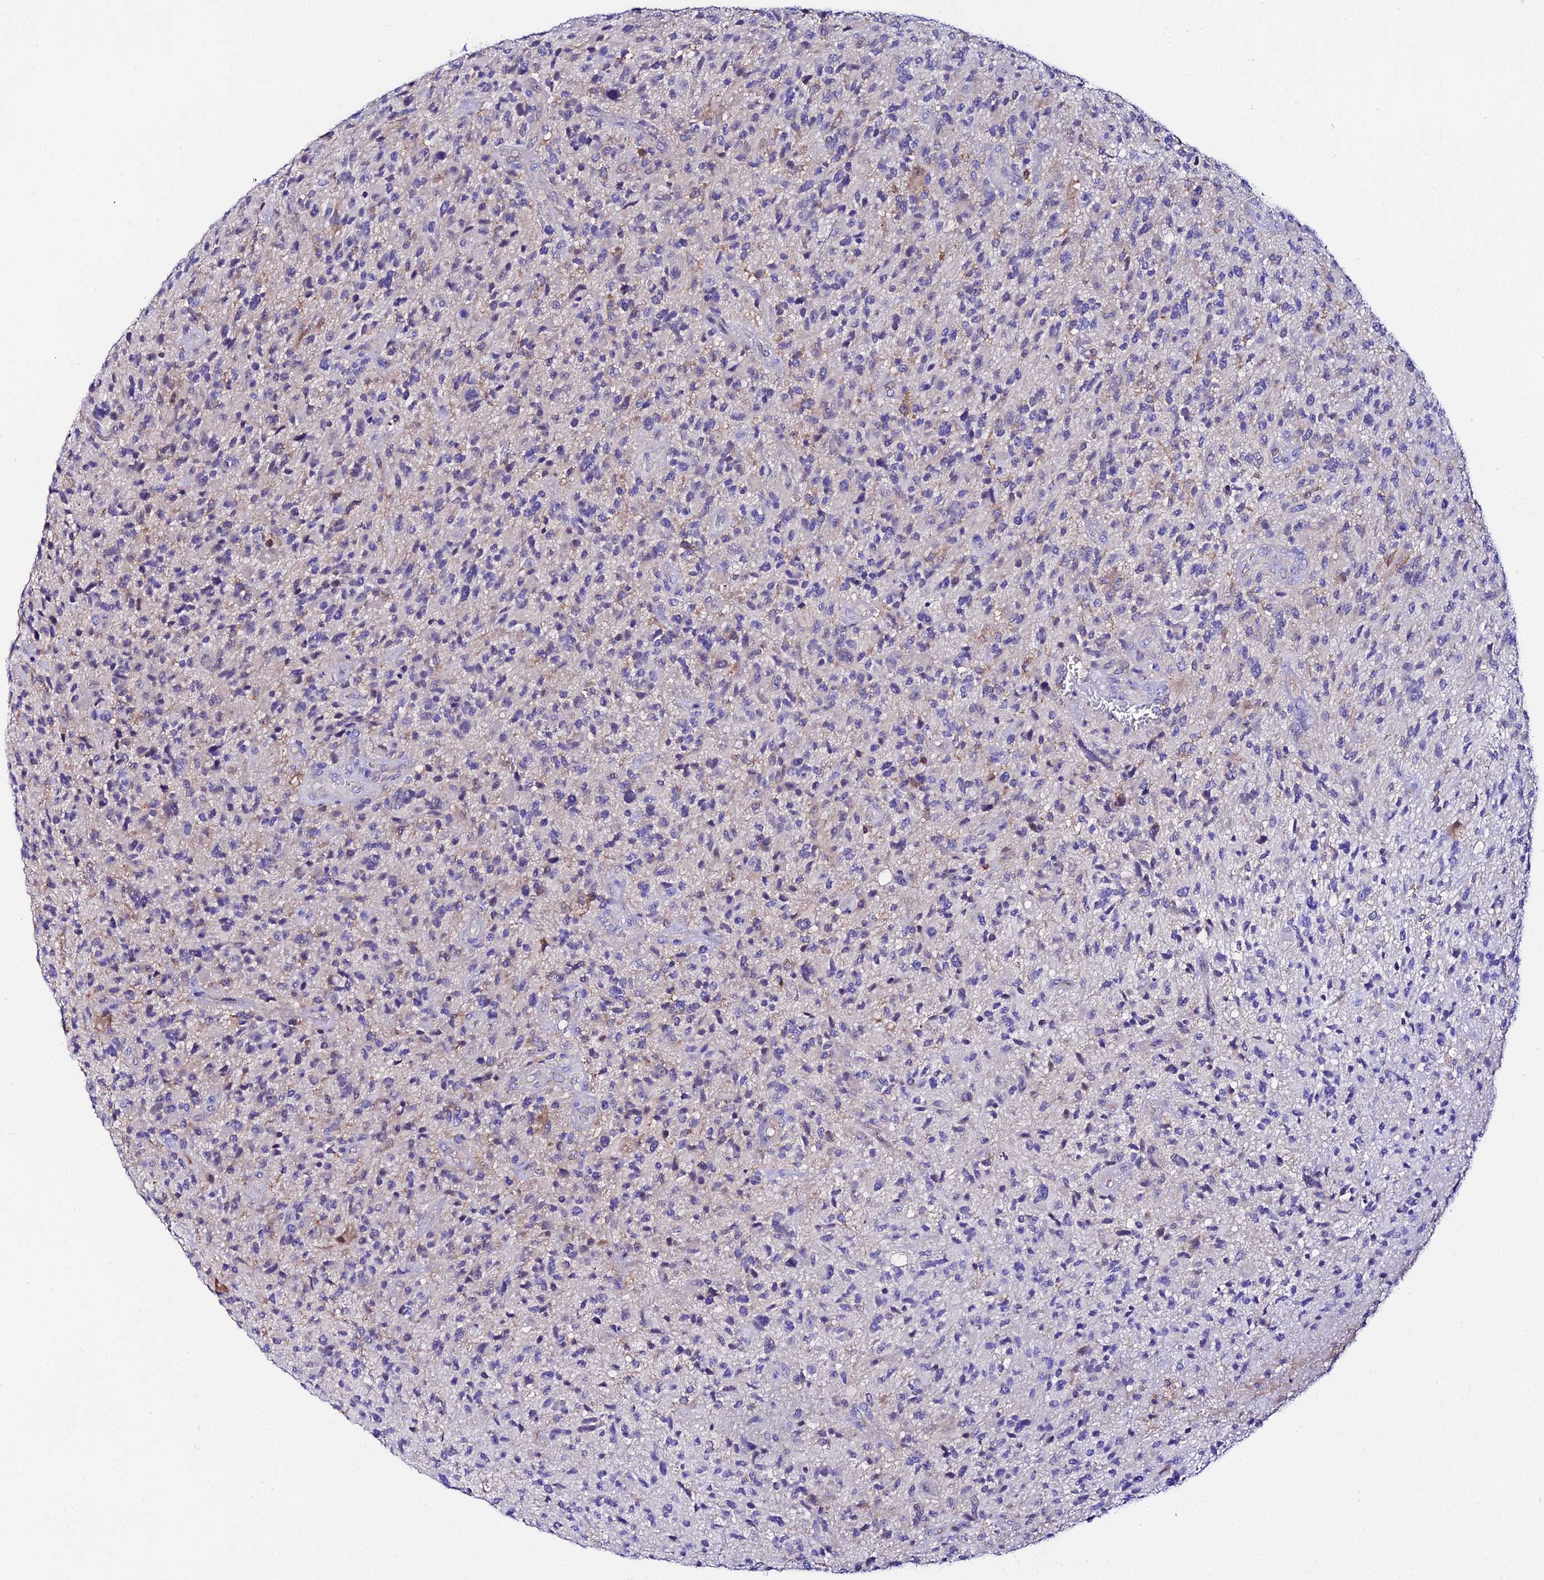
{"staining": {"intensity": "negative", "quantity": "none", "location": "none"}, "tissue": "glioma", "cell_type": "Tumor cells", "image_type": "cancer", "snomed": [{"axis": "morphology", "description": "Glioma, malignant, High grade"}, {"axis": "topography", "description": "Brain"}], "caption": "IHC image of neoplastic tissue: glioma stained with DAB (3,3'-diaminobenzidine) displays no significant protein expression in tumor cells. The staining is performed using DAB brown chromogen with nuclei counter-stained in using hematoxylin.", "gene": "S100A16", "patient": {"sex": "male", "age": 47}}